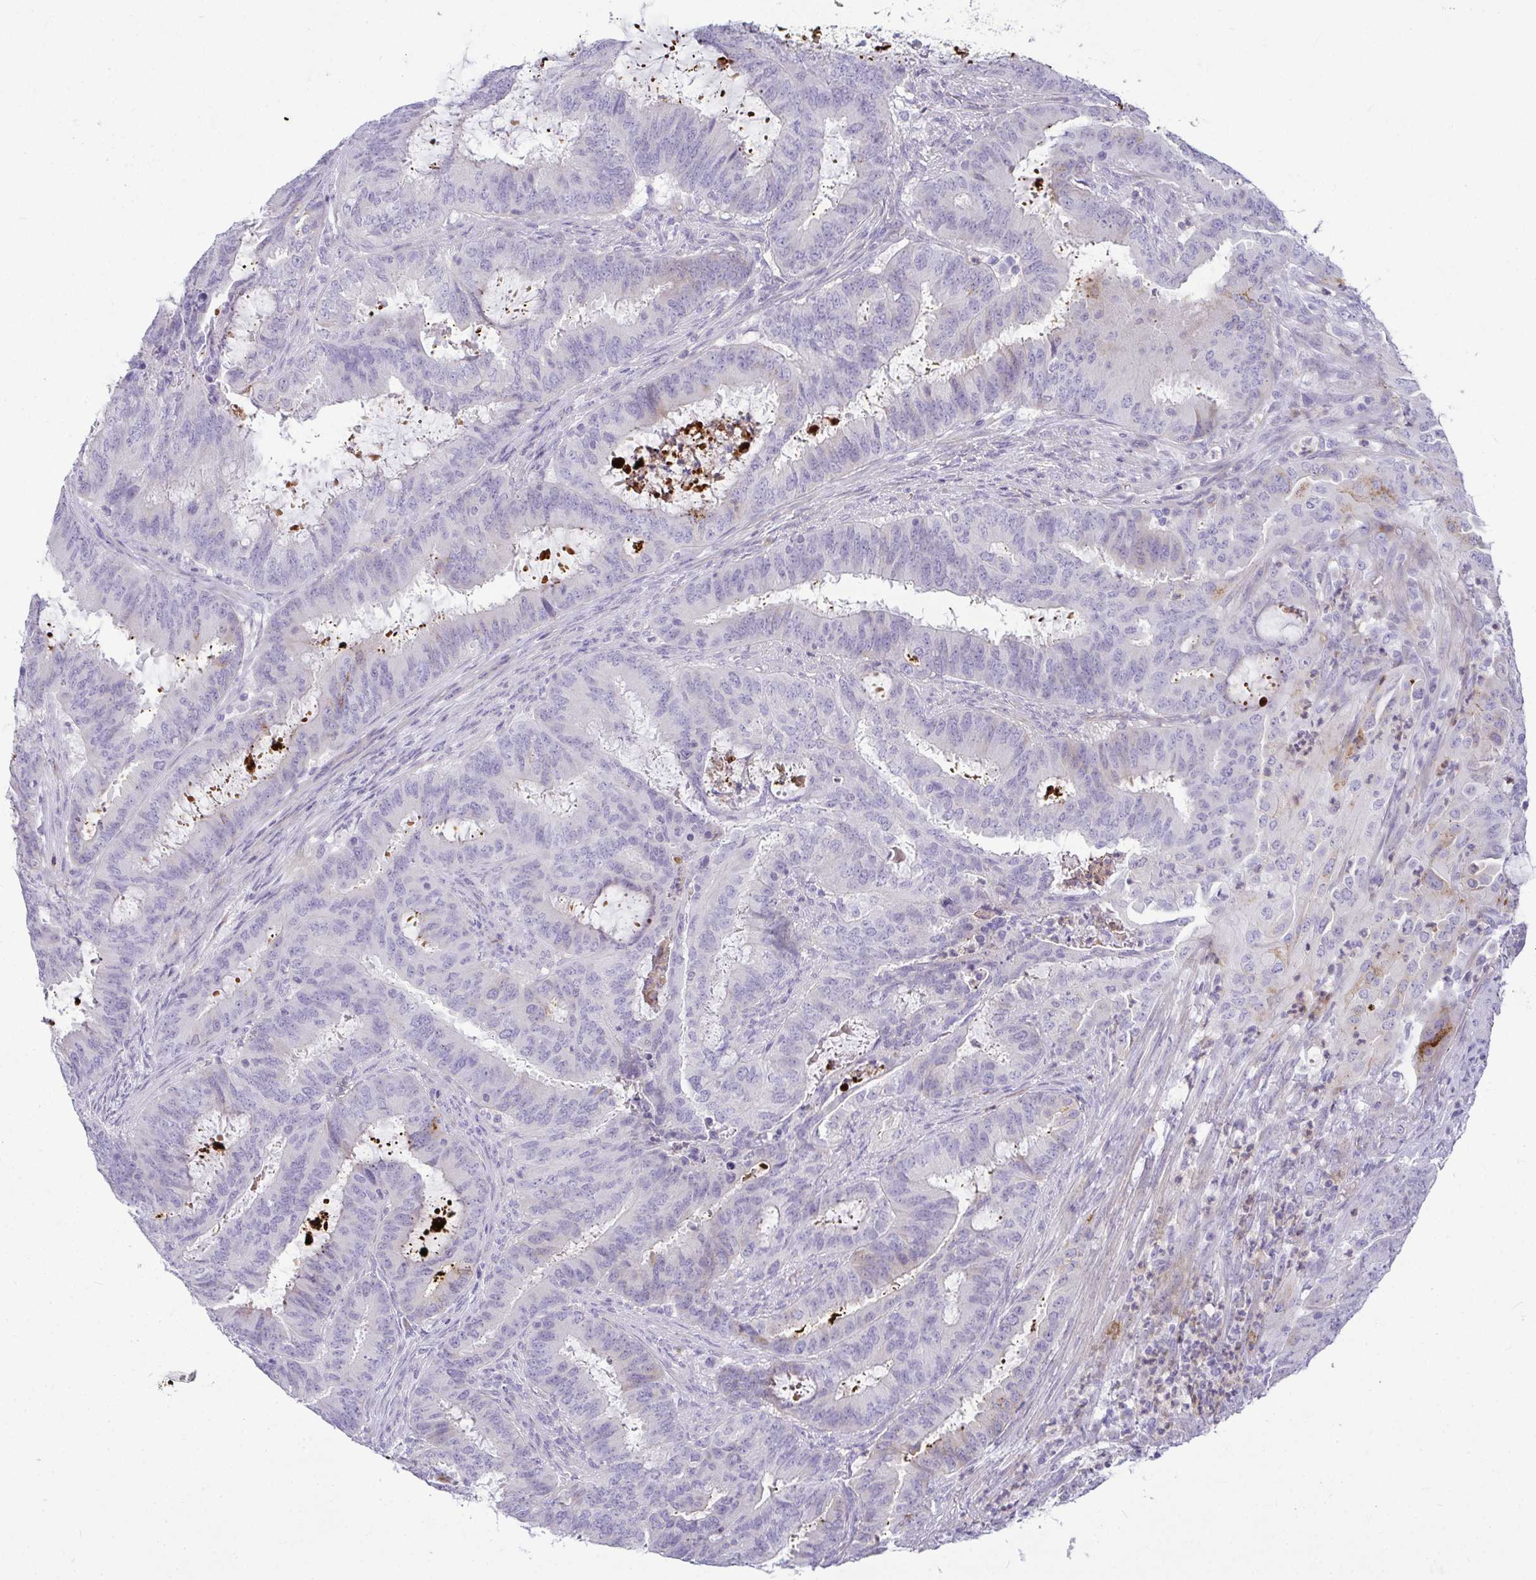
{"staining": {"intensity": "negative", "quantity": "none", "location": "none"}, "tissue": "endometrial cancer", "cell_type": "Tumor cells", "image_type": "cancer", "snomed": [{"axis": "morphology", "description": "Adenocarcinoma, NOS"}, {"axis": "topography", "description": "Endometrium"}], "caption": "The immunohistochemistry (IHC) histopathology image has no significant positivity in tumor cells of endometrial cancer tissue. The staining is performed using DAB (3,3'-diaminobenzidine) brown chromogen with nuclei counter-stained in using hematoxylin.", "gene": "LIPE", "patient": {"sex": "female", "age": 51}}